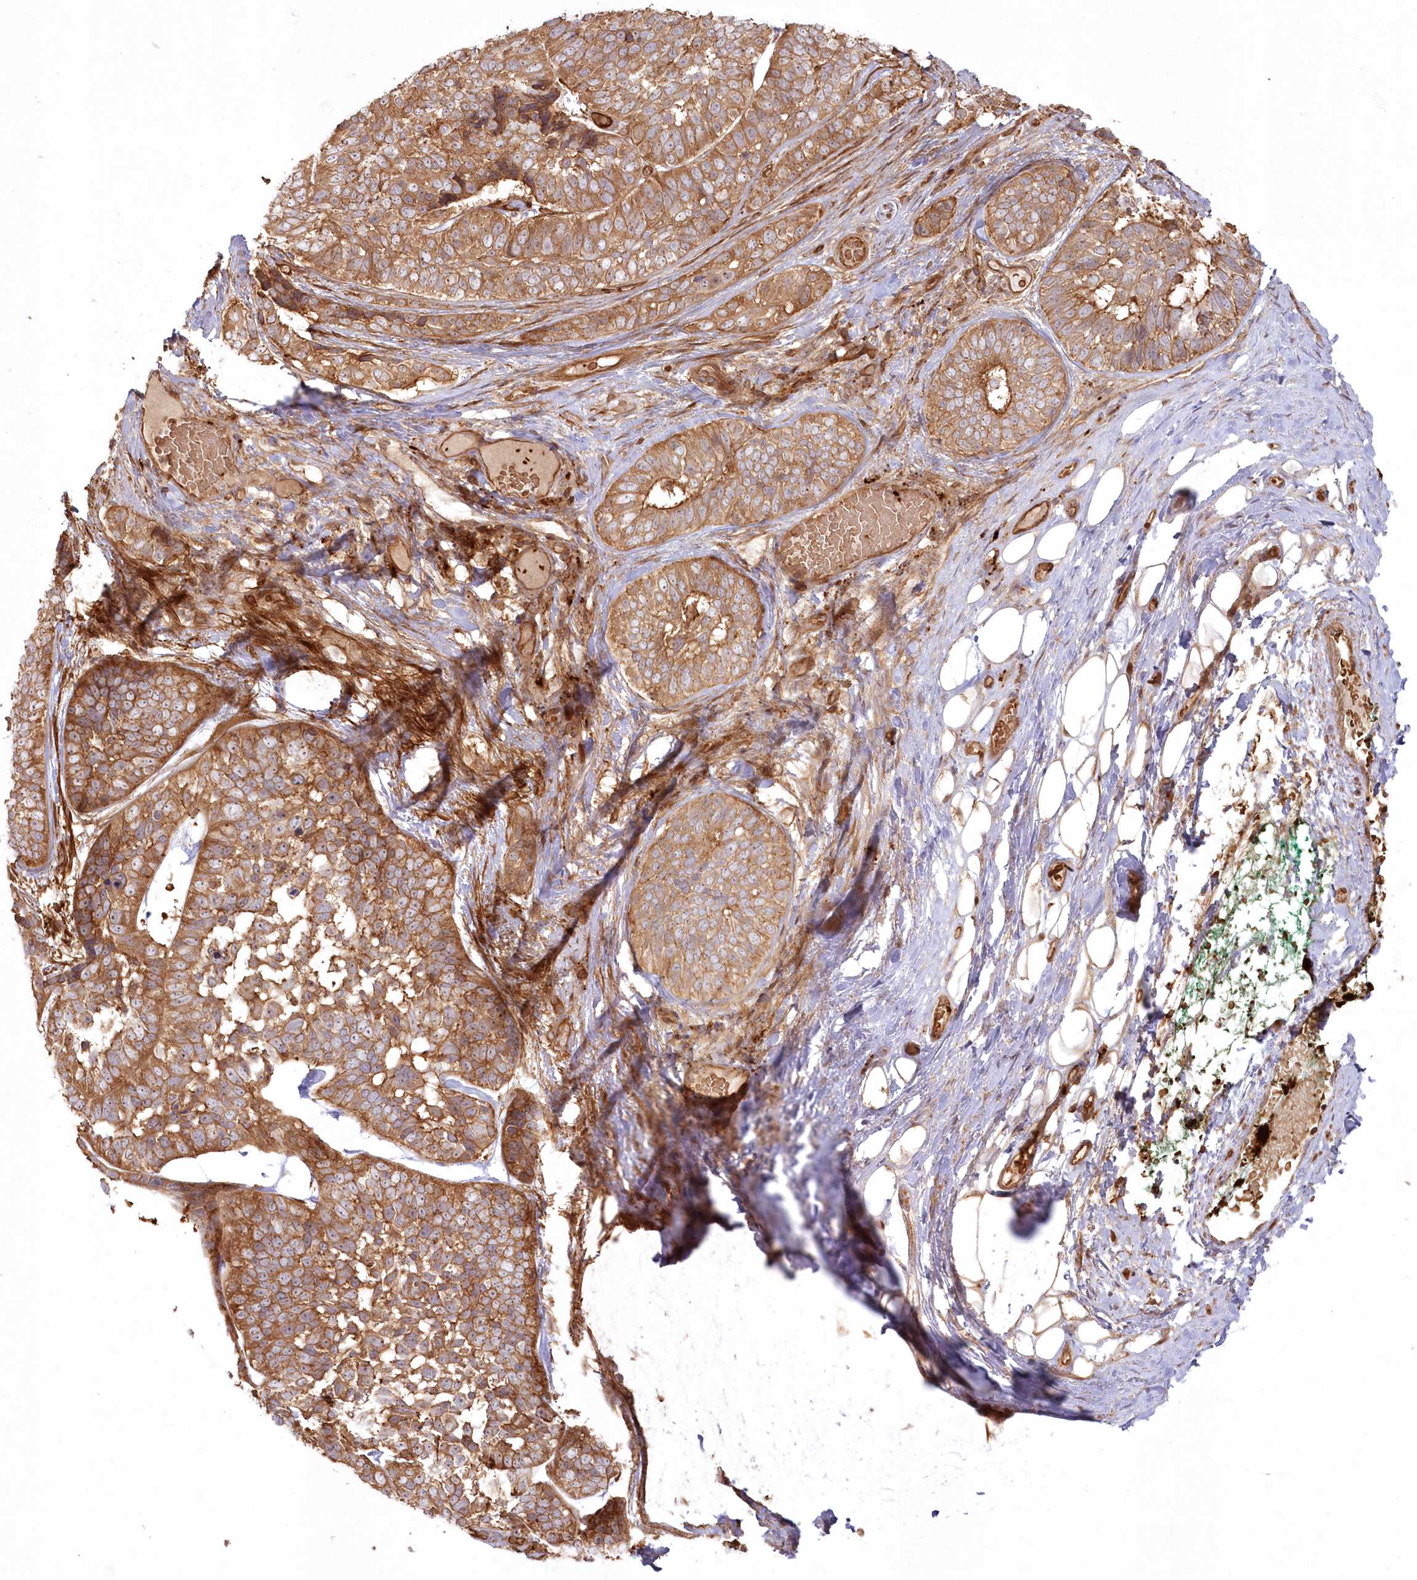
{"staining": {"intensity": "moderate", "quantity": ">75%", "location": "cytoplasmic/membranous"}, "tissue": "skin cancer", "cell_type": "Tumor cells", "image_type": "cancer", "snomed": [{"axis": "morphology", "description": "Basal cell carcinoma"}, {"axis": "topography", "description": "Skin"}], "caption": "Moderate cytoplasmic/membranous protein staining is identified in about >75% of tumor cells in skin basal cell carcinoma.", "gene": "RGCC", "patient": {"sex": "male", "age": 62}}